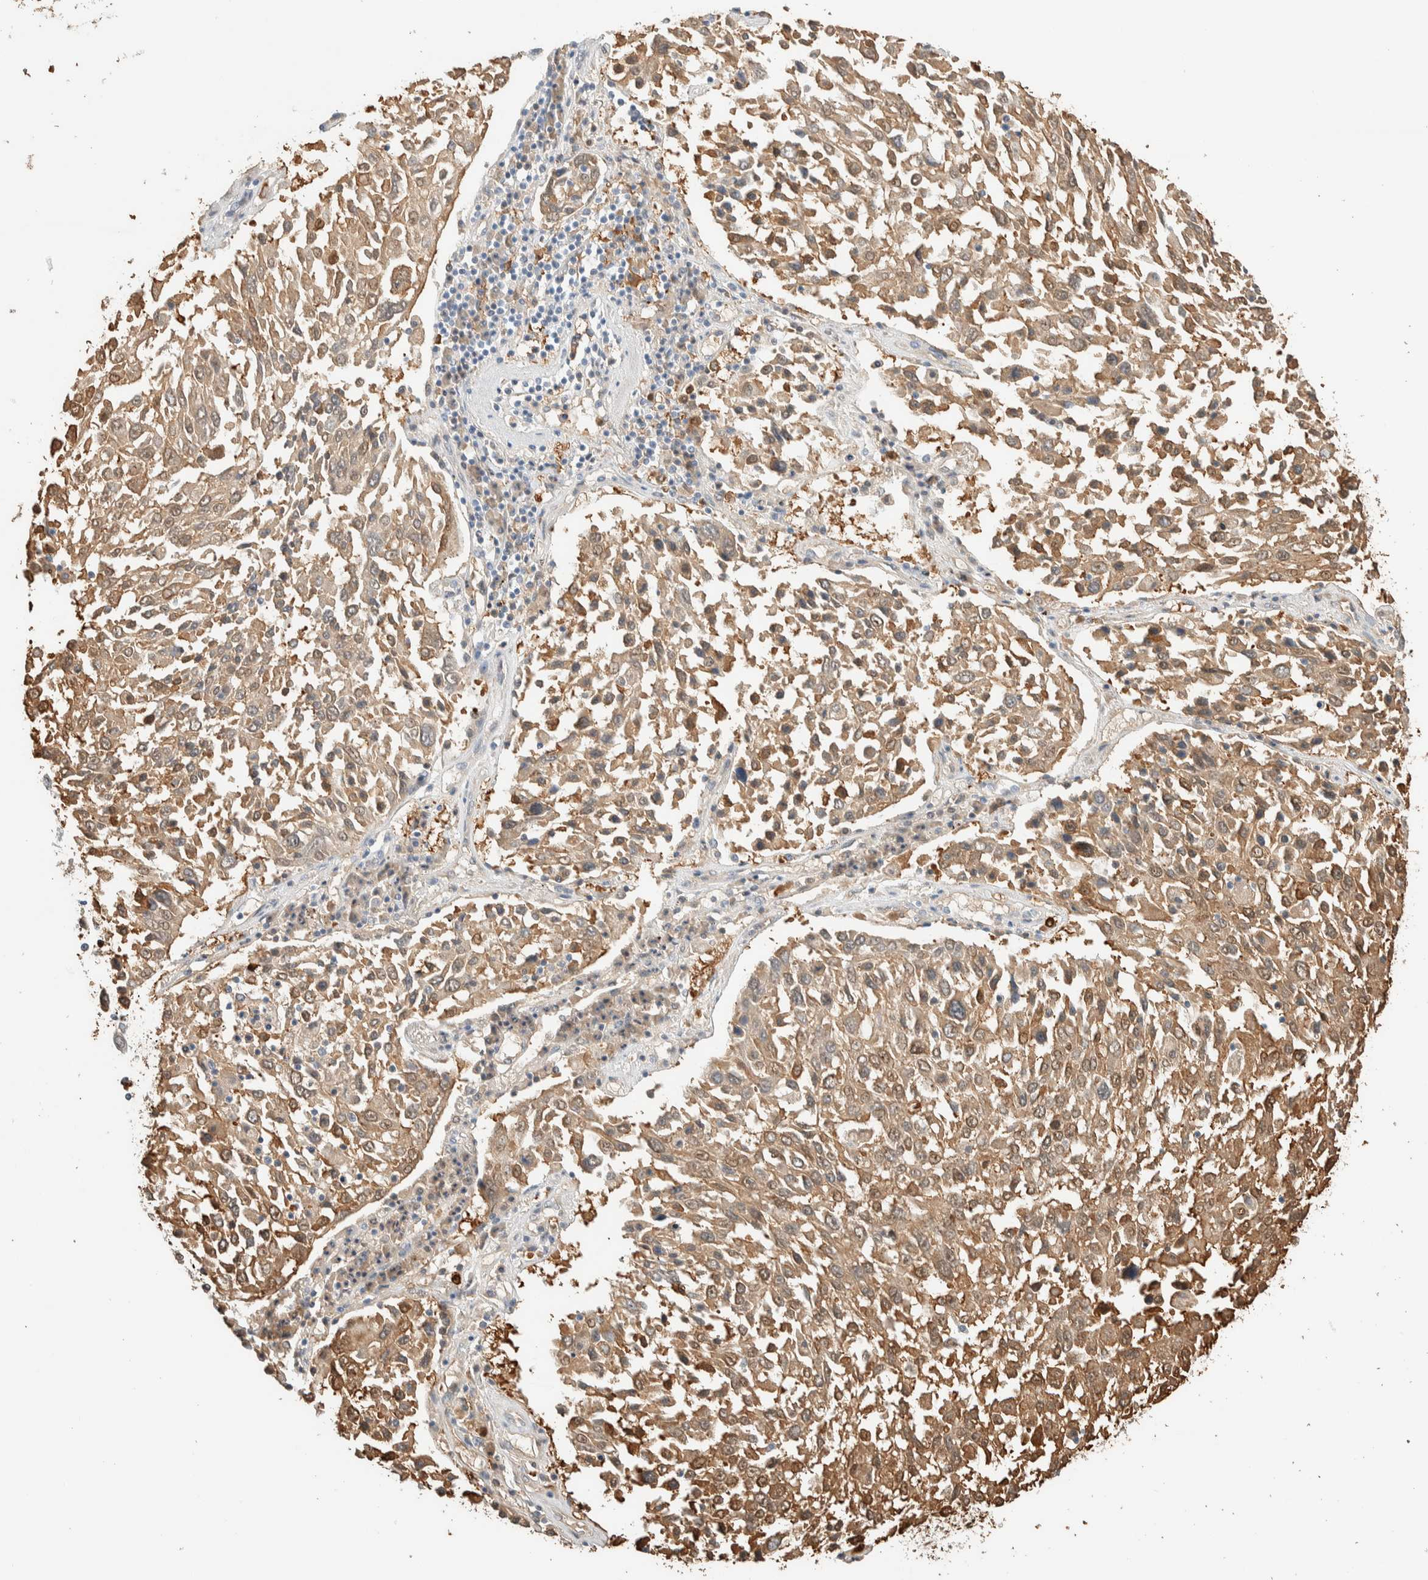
{"staining": {"intensity": "weak", "quantity": ">75%", "location": "cytoplasmic/membranous,nuclear"}, "tissue": "lung cancer", "cell_type": "Tumor cells", "image_type": "cancer", "snomed": [{"axis": "morphology", "description": "Squamous cell carcinoma, NOS"}, {"axis": "topography", "description": "Lung"}], "caption": "Weak cytoplasmic/membranous and nuclear staining for a protein is appreciated in about >75% of tumor cells of lung squamous cell carcinoma using IHC.", "gene": "SETD4", "patient": {"sex": "male", "age": 65}}